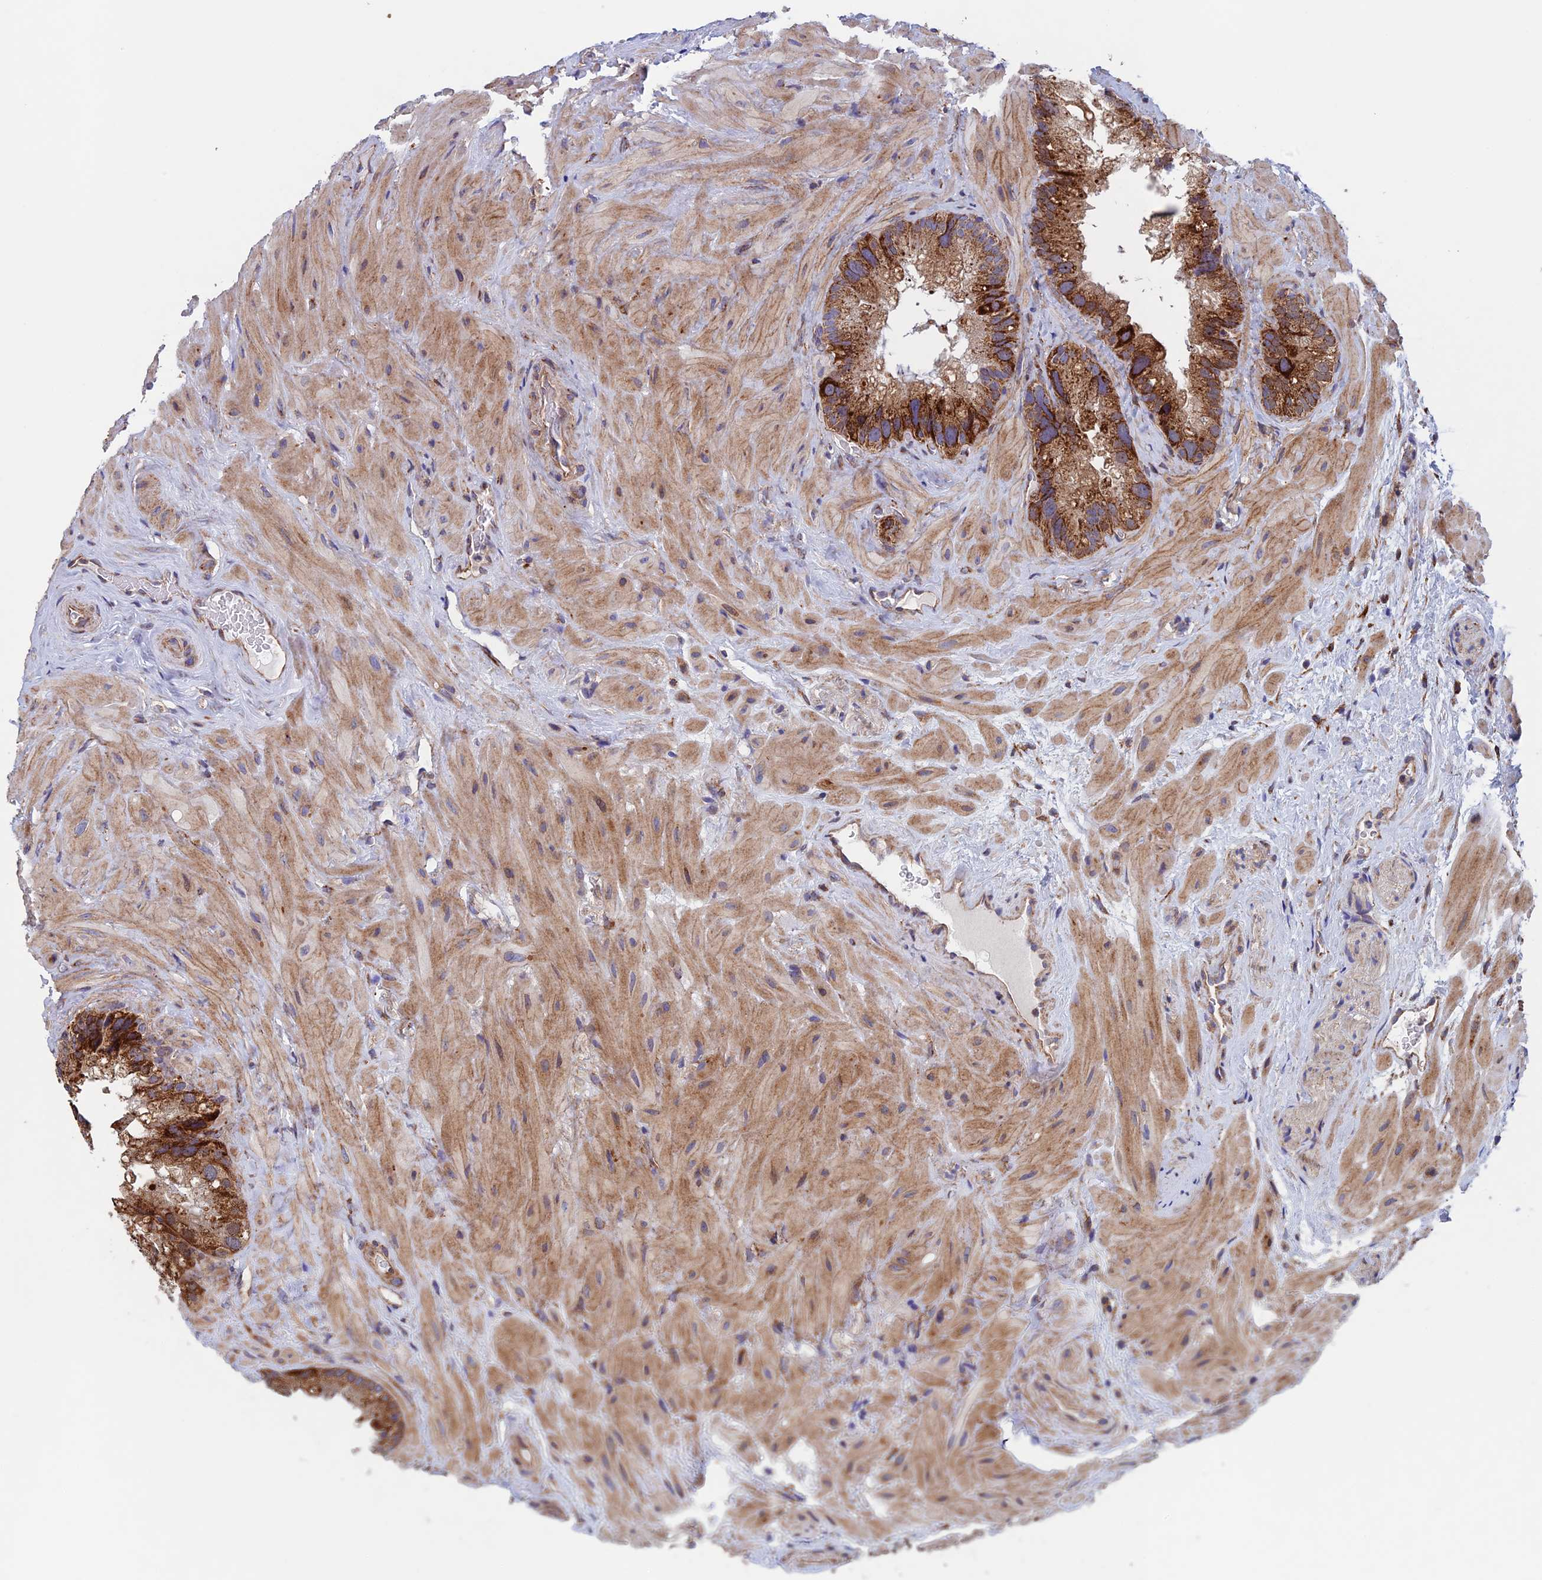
{"staining": {"intensity": "strong", "quantity": ">75%", "location": "cytoplasmic/membranous"}, "tissue": "seminal vesicle", "cell_type": "Glandular cells", "image_type": "normal", "snomed": [{"axis": "morphology", "description": "Normal tissue, NOS"}, {"axis": "topography", "description": "Prostate"}, {"axis": "topography", "description": "Seminal veicle"}], "caption": "Immunohistochemical staining of unremarkable seminal vesicle demonstrates strong cytoplasmic/membranous protein staining in about >75% of glandular cells.", "gene": "MRPL1", "patient": {"sex": "male", "age": 68}}